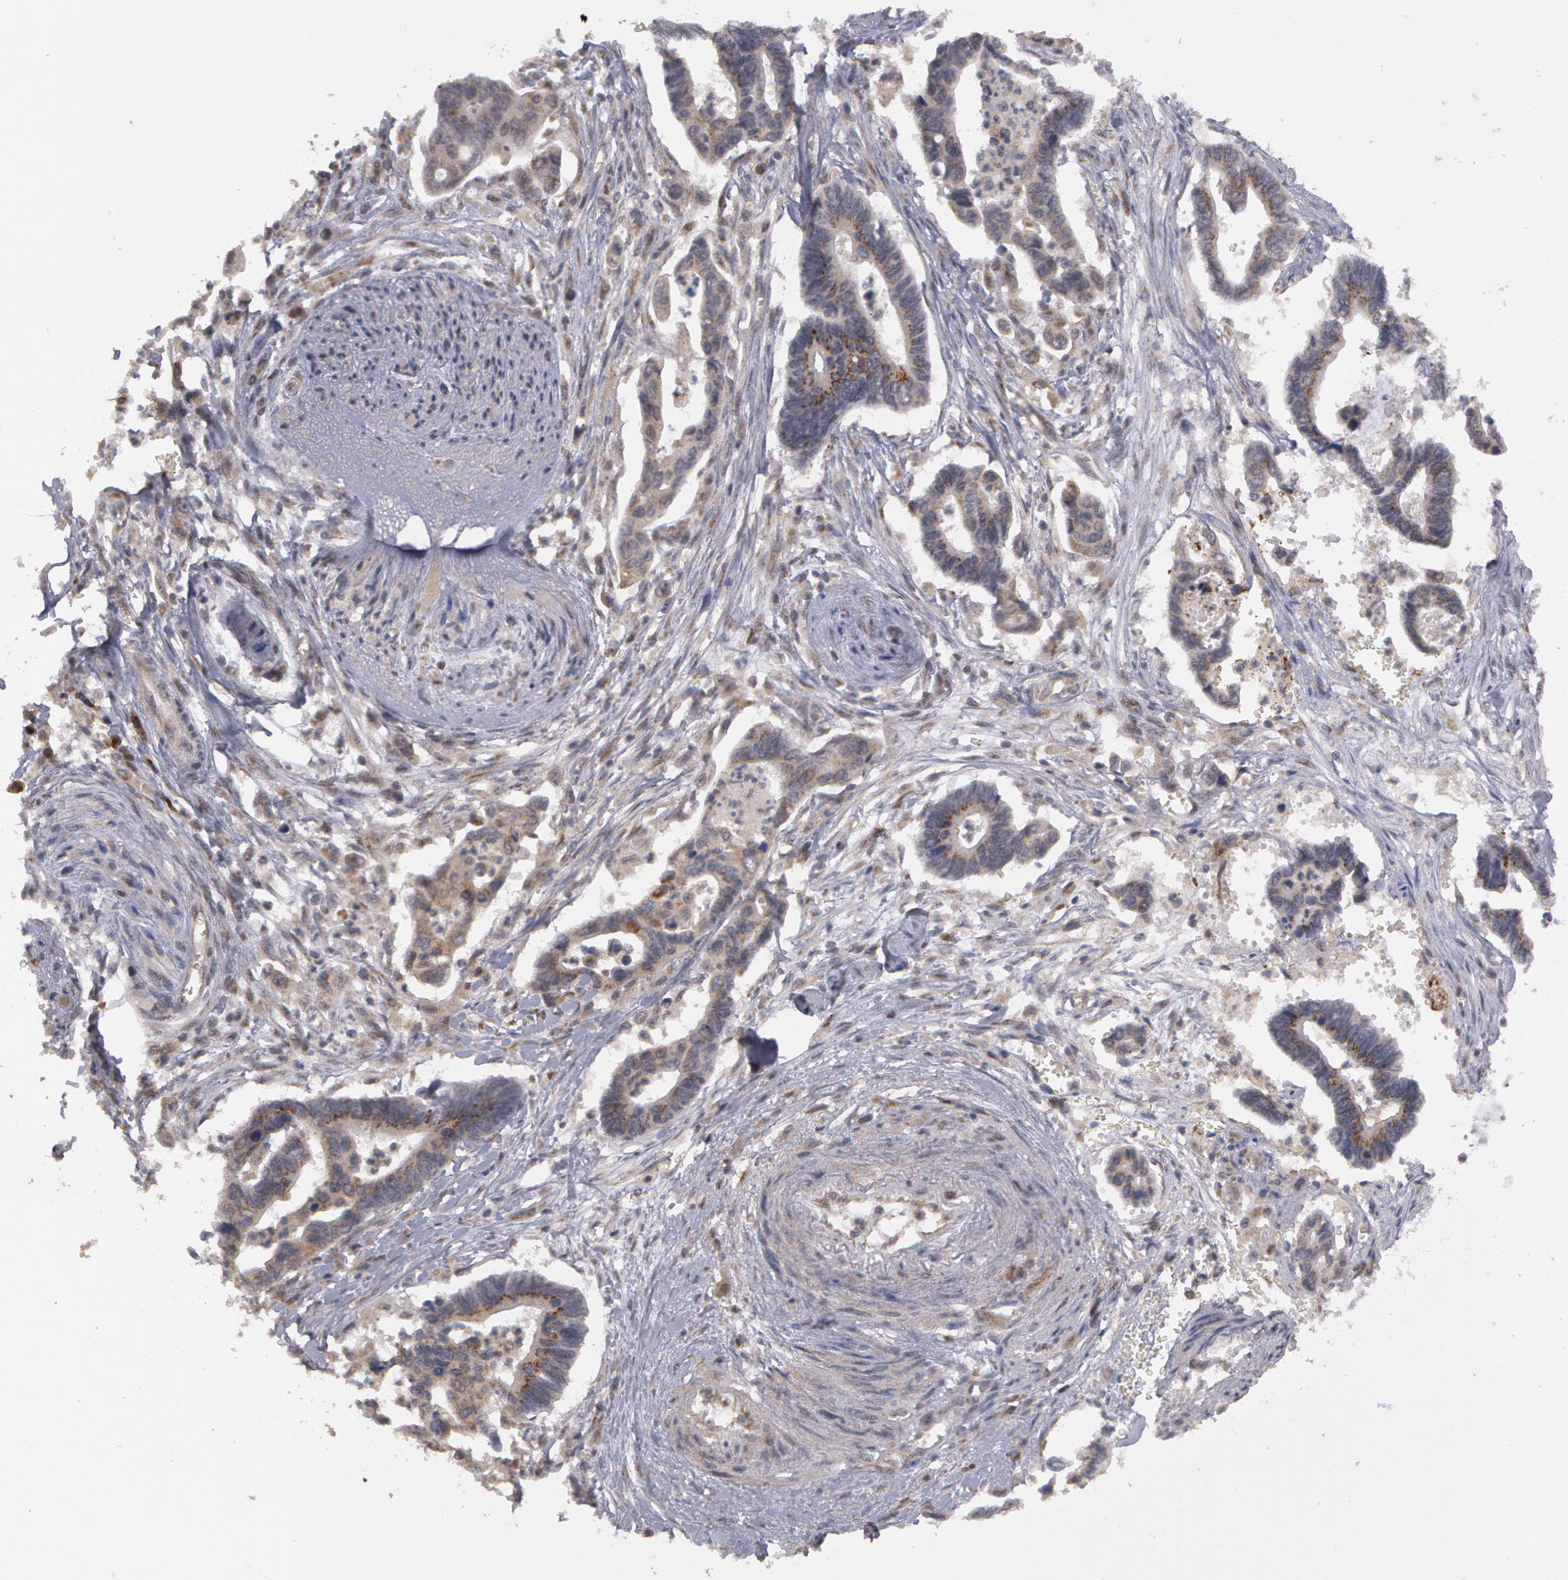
{"staining": {"intensity": "negative", "quantity": "none", "location": "none"}, "tissue": "pancreatic cancer", "cell_type": "Tumor cells", "image_type": "cancer", "snomed": [{"axis": "morphology", "description": "Adenocarcinoma, NOS"}, {"axis": "topography", "description": "Pancreas"}], "caption": "This is an immunohistochemistry photomicrograph of human adenocarcinoma (pancreatic). There is no staining in tumor cells.", "gene": "STX5", "patient": {"sex": "female", "age": 70}}